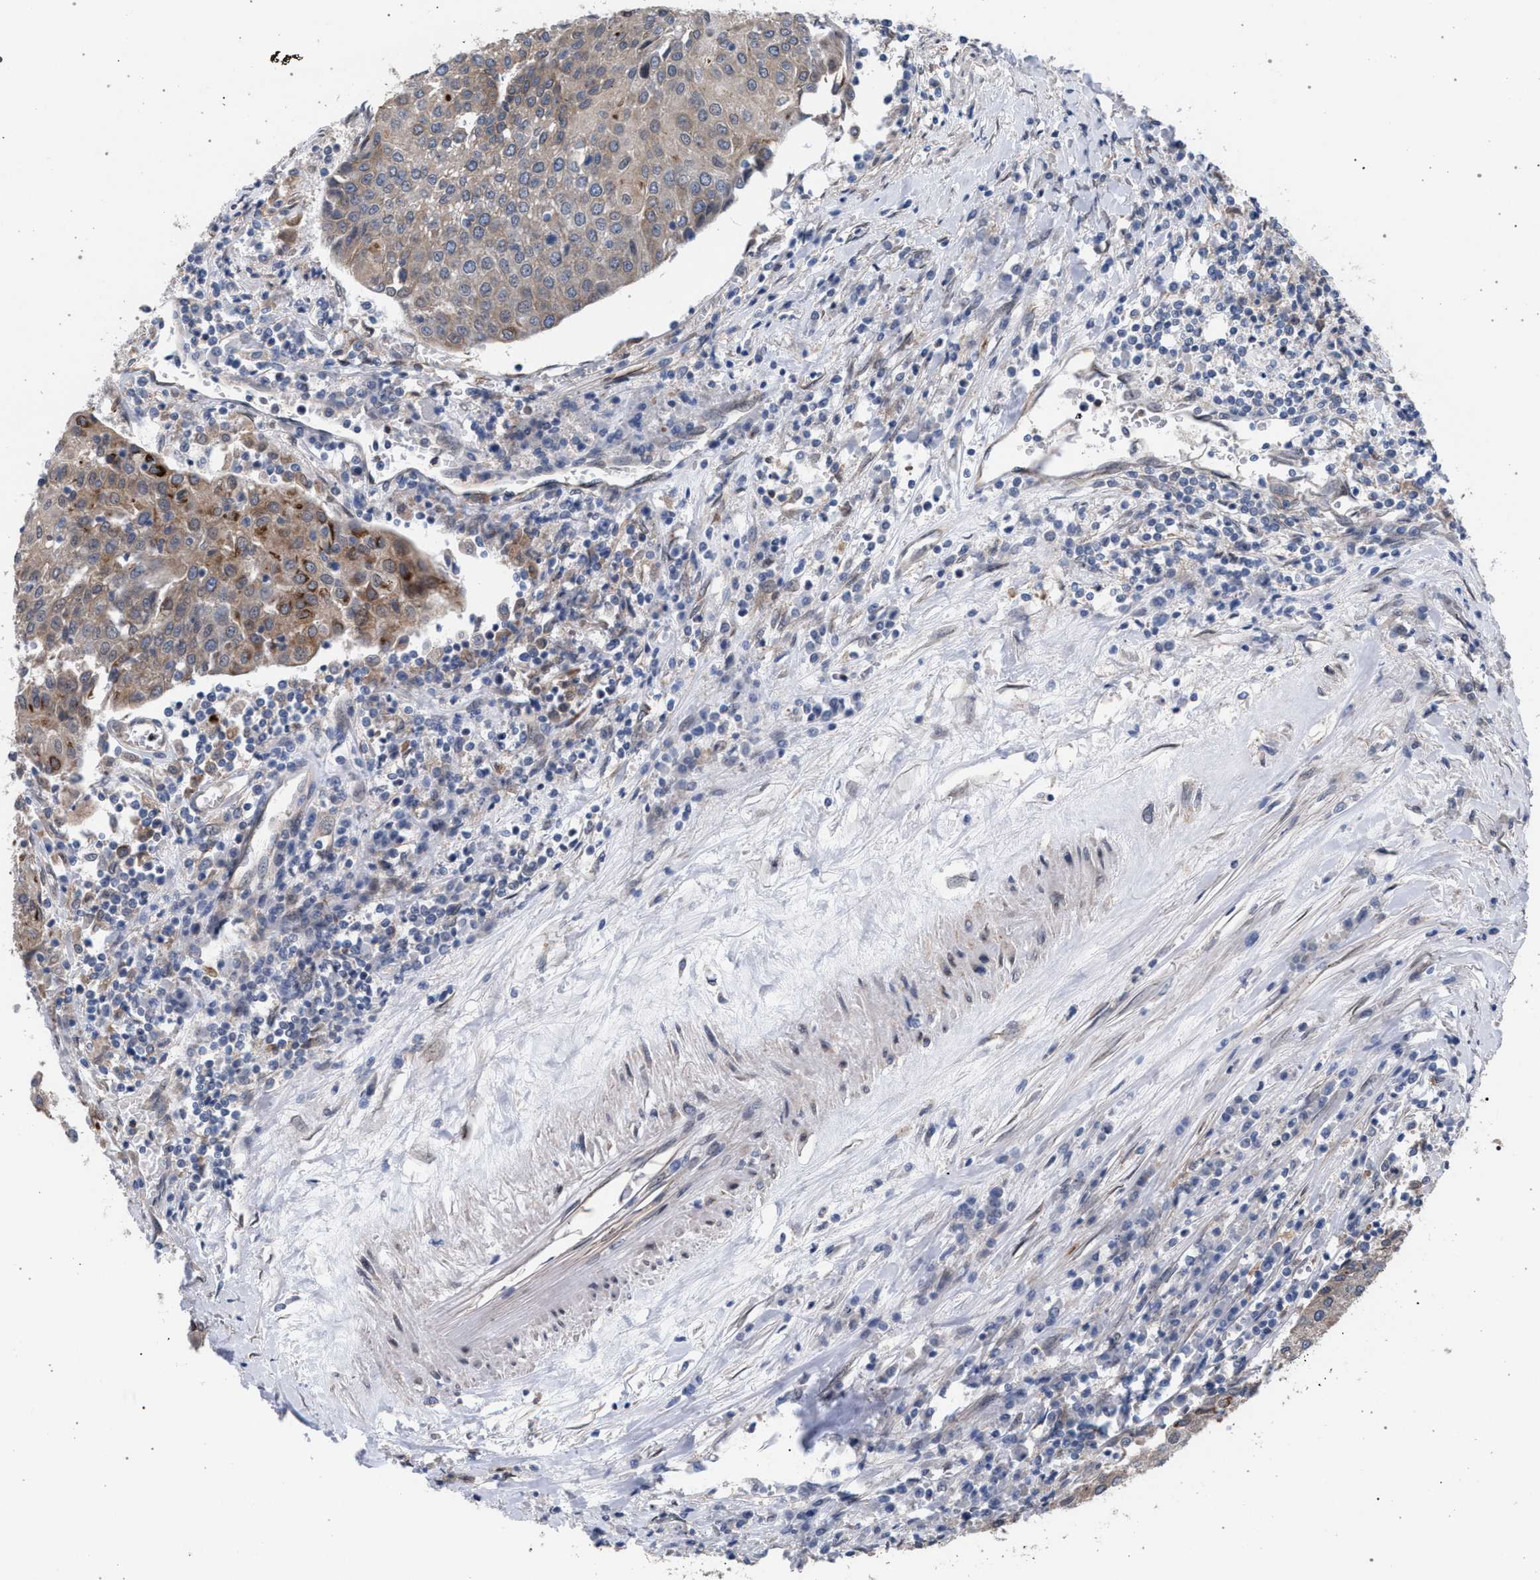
{"staining": {"intensity": "weak", "quantity": ">75%", "location": "cytoplasmic/membranous"}, "tissue": "urothelial cancer", "cell_type": "Tumor cells", "image_type": "cancer", "snomed": [{"axis": "morphology", "description": "Urothelial carcinoma, High grade"}, {"axis": "topography", "description": "Urinary bladder"}], "caption": "Immunohistochemical staining of high-grade urothelial carcinoma displays low levels of weak cytoplasmic/membranous expression in approximately >75% of tumor cells.", "gene": "ARPC5L", "patient": {"sex": "female", "age": 85}}